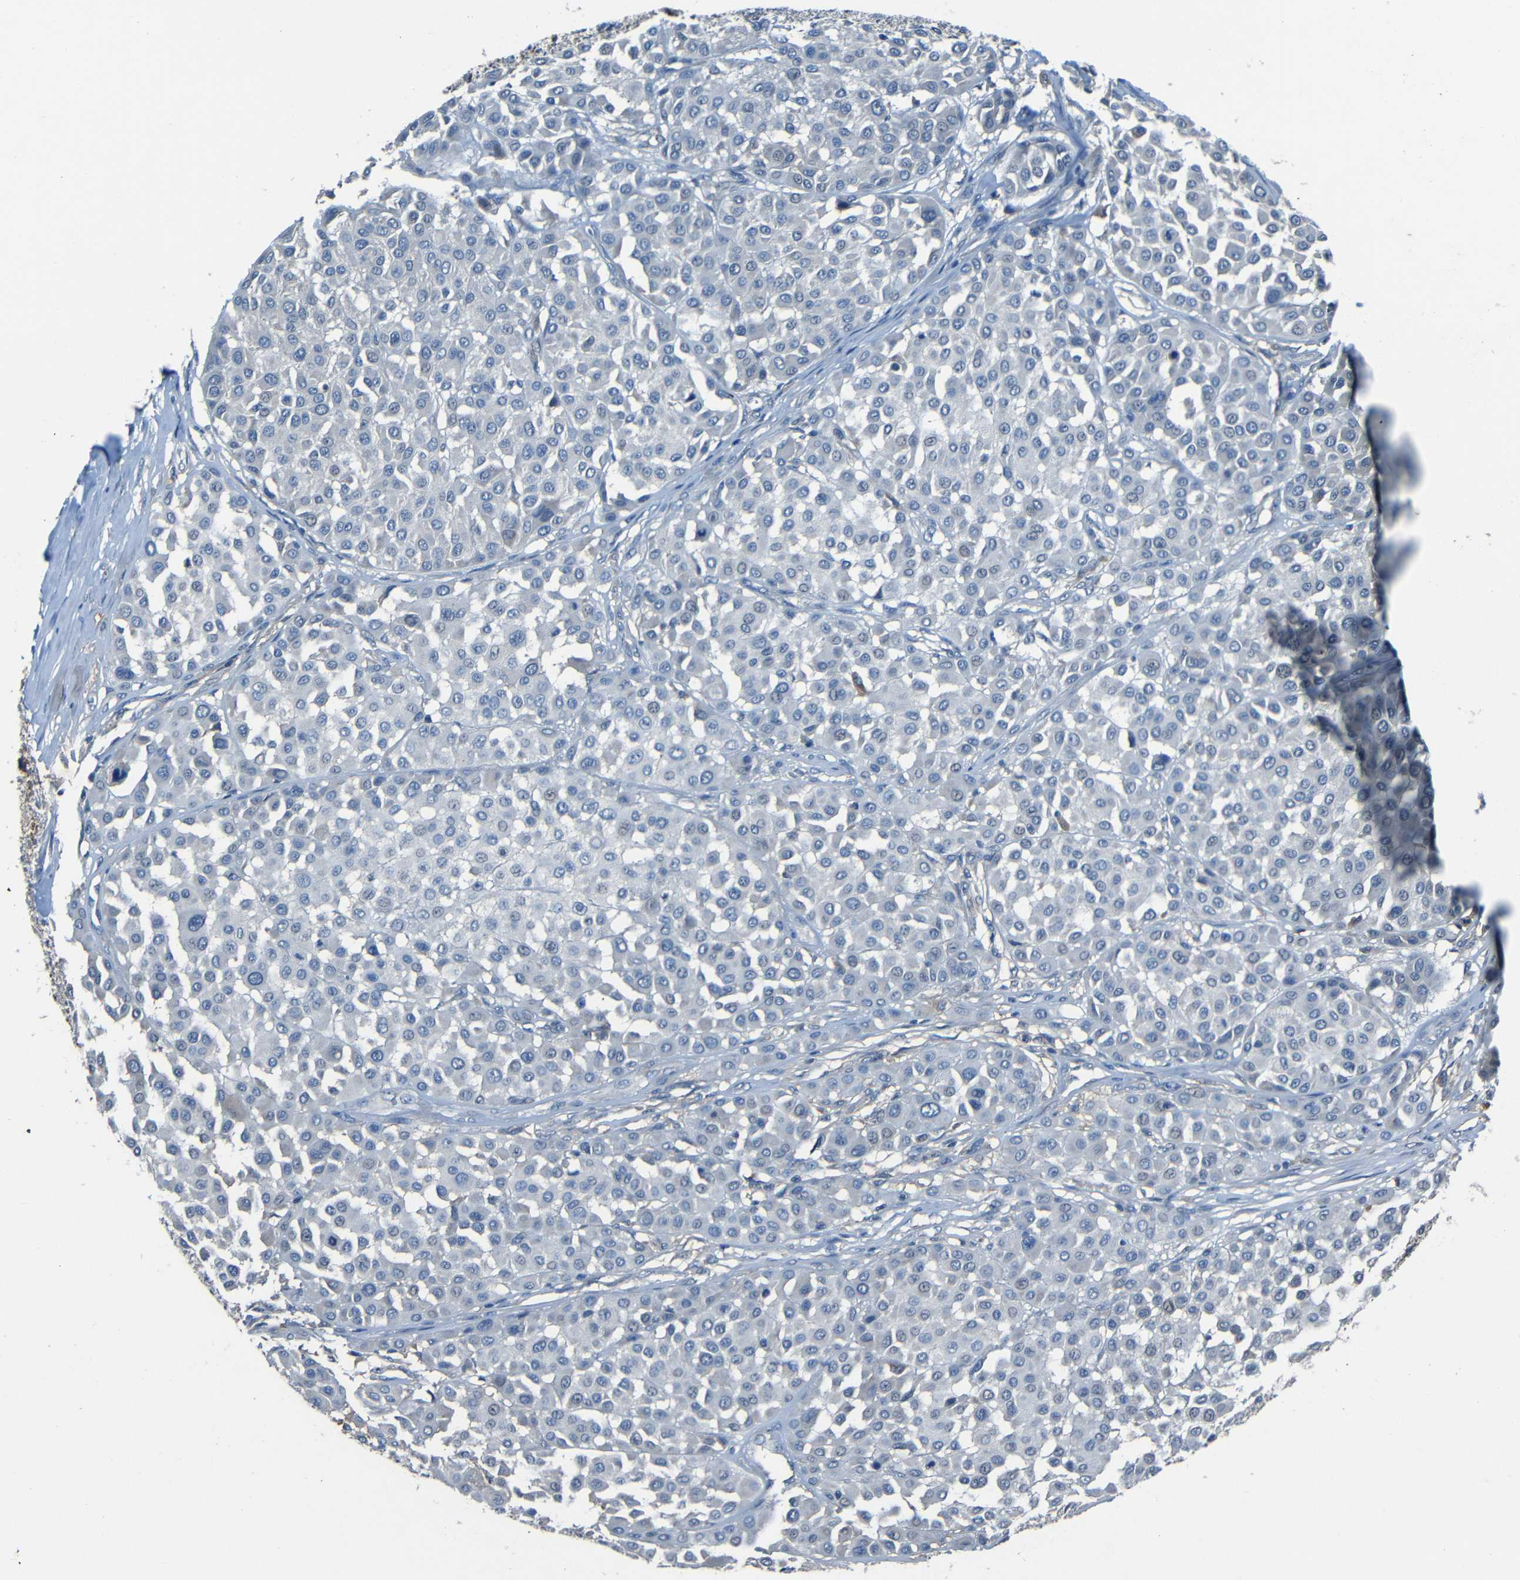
{"staining": {"intensity": "negative", "quantity": "none", "location": "none"}, "tissue": "melanoma", "cell_type": "Tumor cells", "image_type": "cancer", "snomed": [{"axis": "morphology", "description": "Malignant melanoma, Metastatic site"}, {"axis": "topography", "description": "Soft tissue"}], "caption": "Tumor cells are negative for brown protein staining in melanoma.", "gene": "SLA", "patient": {"sex": "male", "age": 41}}